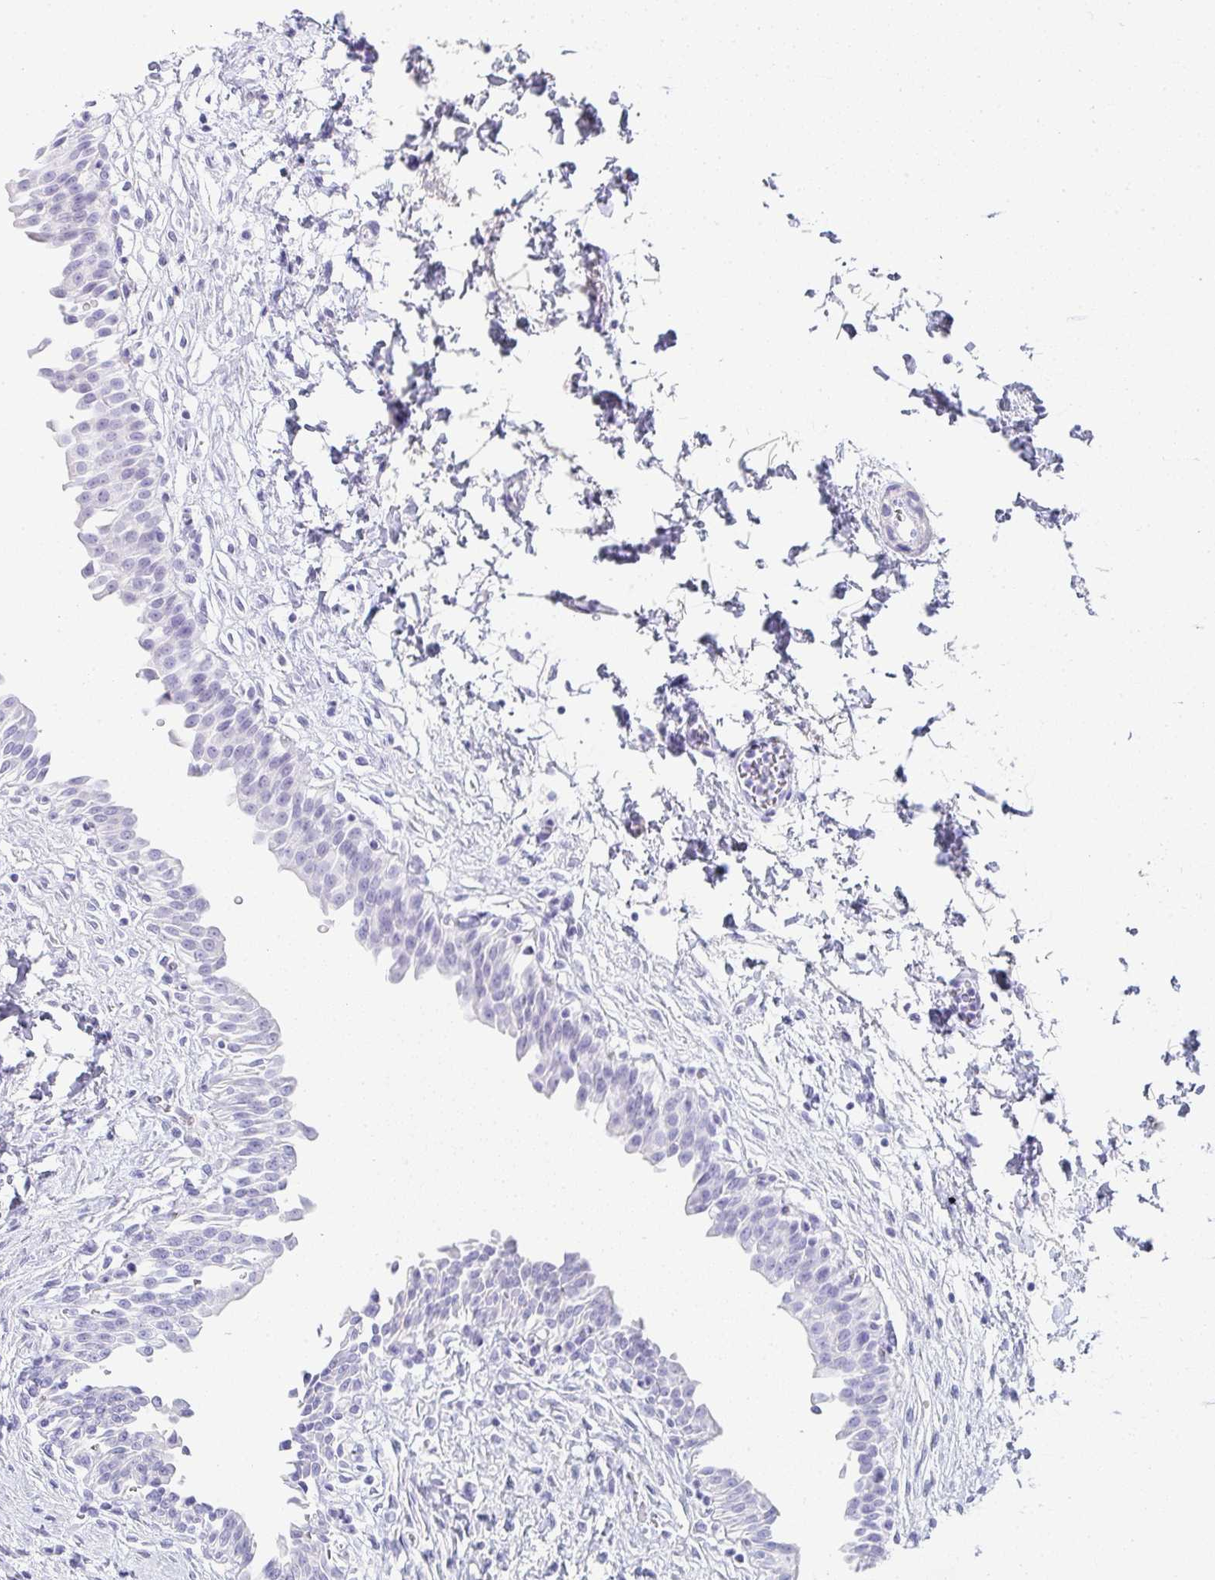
{"staining": {"intensity": "negative", "quantity": "none", "location": "none"}, "tissue": "urinary bladder", "cell_type": "Urothelial cells", "image_type": "normal", "snomed": [{"axis": "morphology", "description": "Normal tissue, NOS"}, {"axis": "topography", "description": "Urinary bladder"}], "caption": "A high-resolution photomicrograph shows IHC staining of benign urinary bladder, which displays no significant positivity in urothelial cells. (Stains: DAB (3,3'-diaminobenzidine) immunohistochemistry with hematoxylin counter stain, Microscopy: brightfield microscopy at high magnification).", "gene": "PRND", "patient": {"sex": "male", "age": 37}}